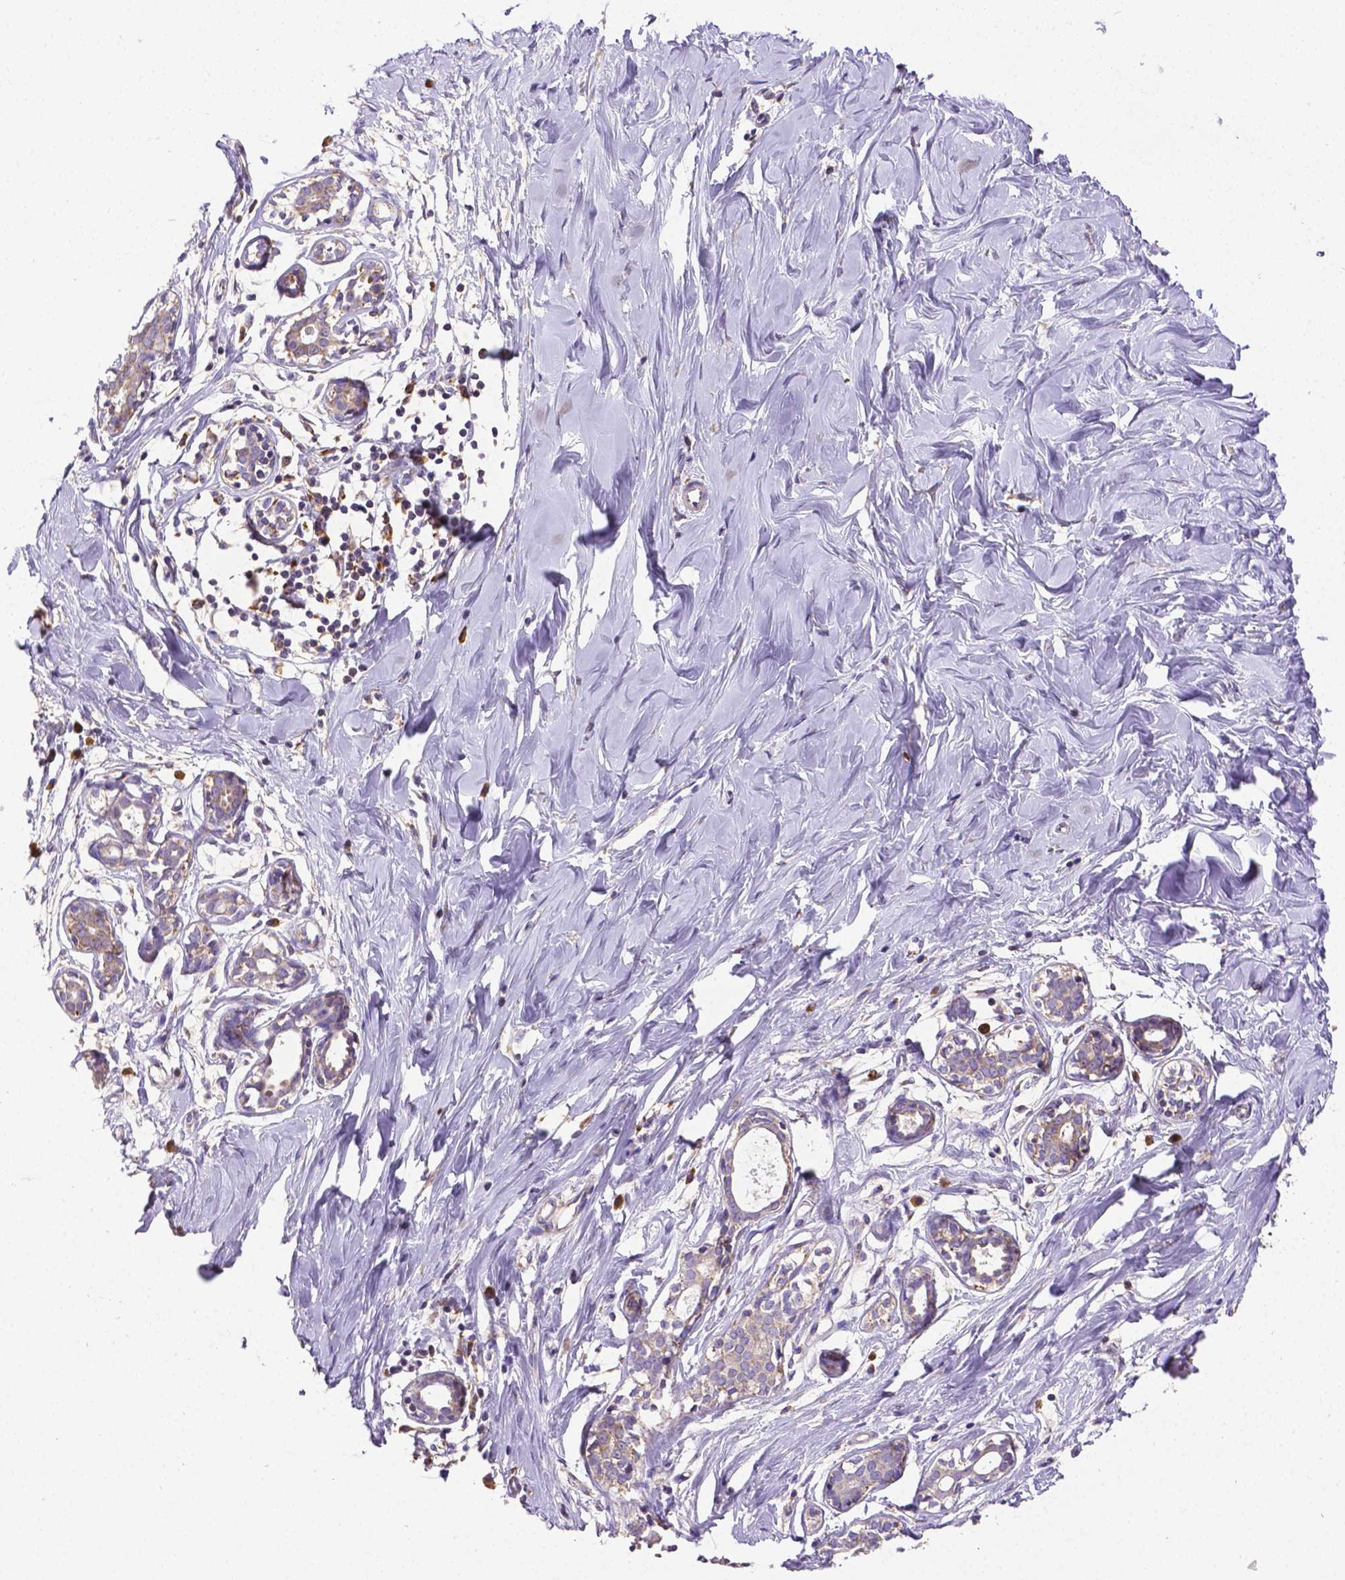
{"staining": {"intensity": "moderate", "quantity": "<25%", "location": "cytoplasmic/membranous"}, "tissue": "breast", "cell_type": "Adipocytes", "image_type": "normal", "snomed": [{"axis": "morphology", "description": "Normal tissue, NOS"}, {"axis": "topography", "description": "Breast"}], "caption": "Immunohistochemistry (IHC) histopathology image of unremarkable breast stained for a protein (brown), which displays low levels of moderate cytoplasmic/membranous expression in approximately <25% of adipocytes.", "gene": "MTDH", "patient": {"sex": "female", "age": 27}}